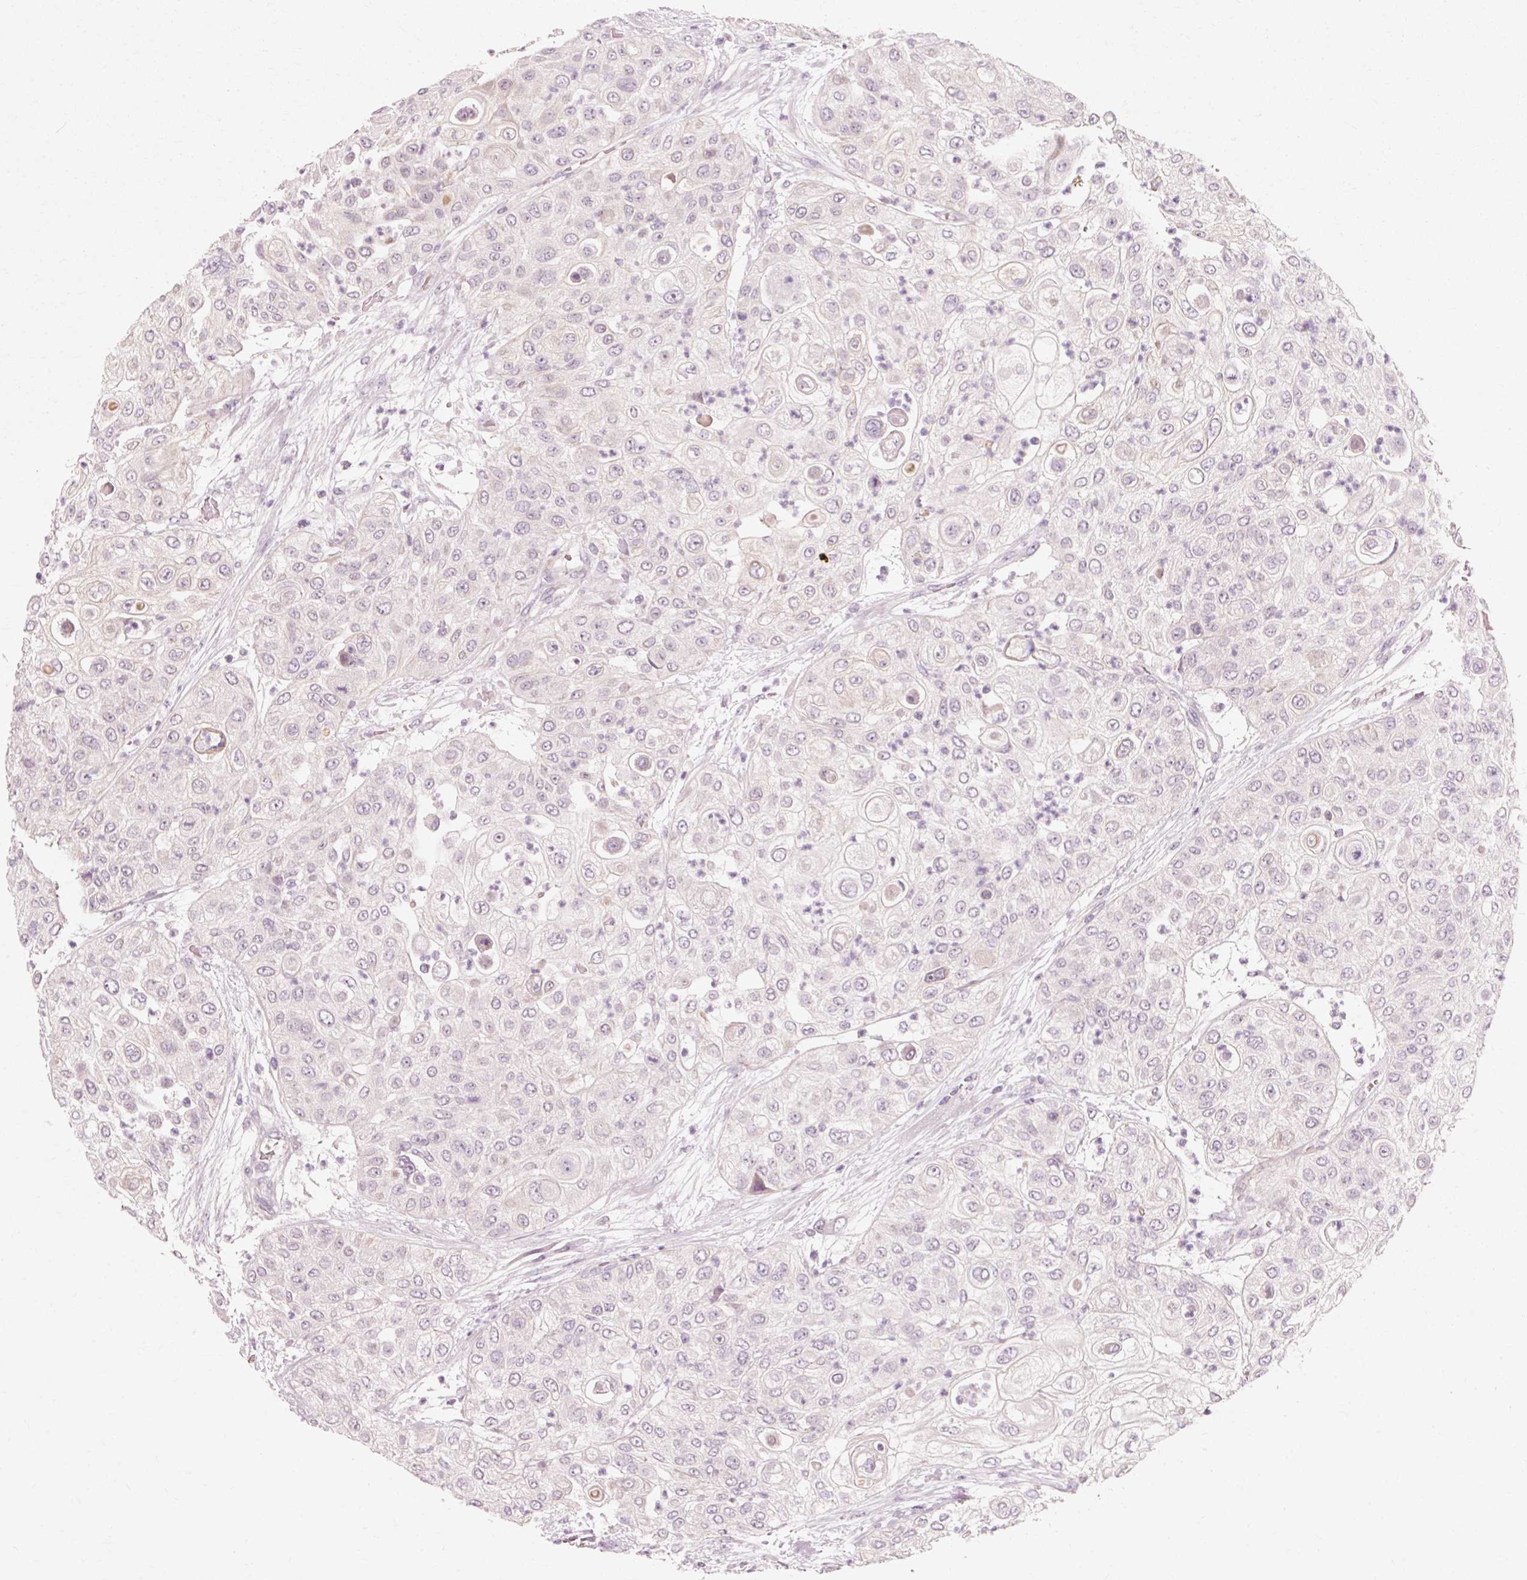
{"staining": {"intensity": "negative", "quantity": "none", "location": "none"}, "tissue": "urothelial cancer", "cell_type": "Tumor cells", "image_type": "cancer", "snomed": [{"axis": "morphology", "description": "Urothelial carcinoma, High grade"}, {"axis": "topography", "description": "Urinary bladder"}], "caption": "High power microscopy histopathology image of an immunohistochemistry (IHC) photomicrograph of urothelial carcinoma (high-grade), revealing no significant expression in tumor cells.", "gene": "TRIM73", "patient": {"sex": "female", "age": 79}}